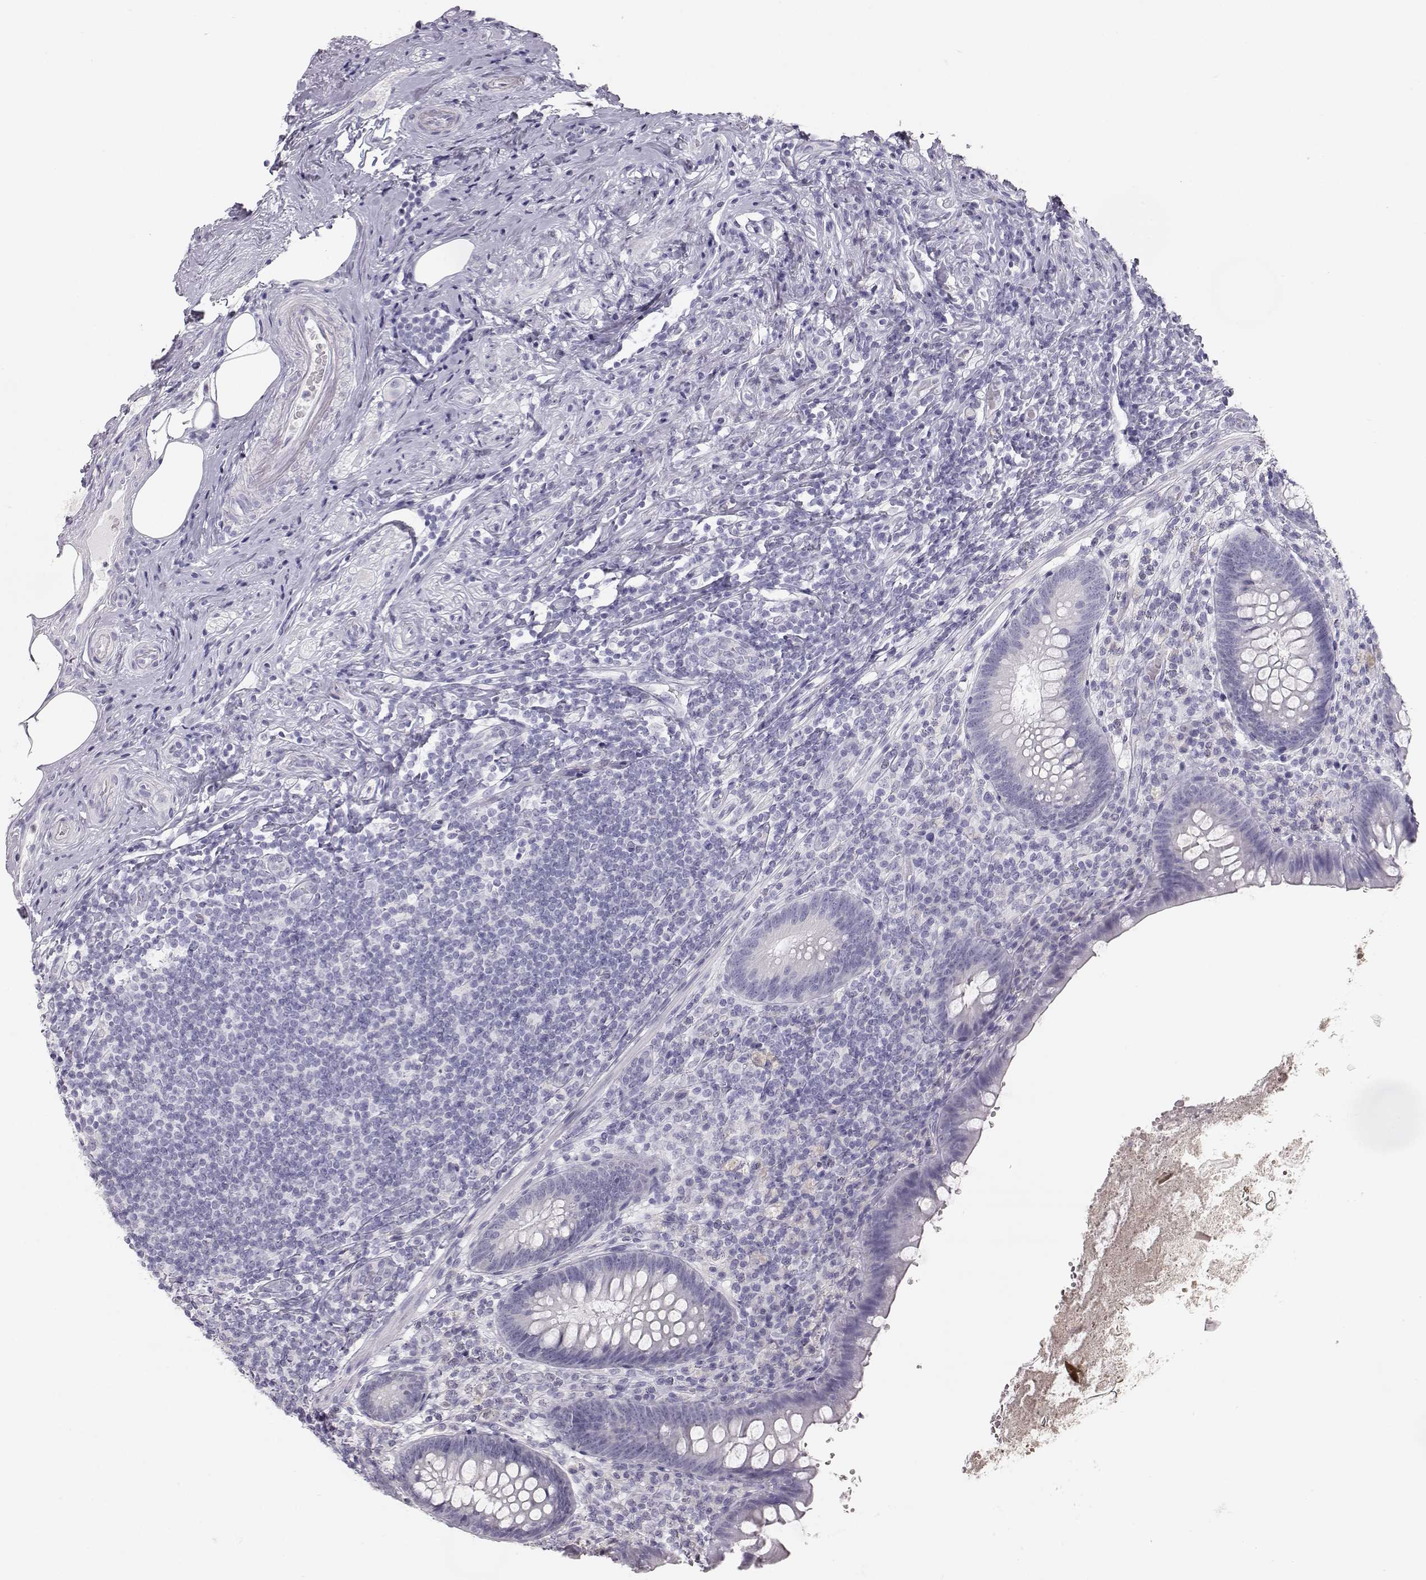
{"staining": {"intensity": "negative", "quantity": "none", "location": "none"}, "tissue": "appendix", "cell_type": "Glandular cells", "image_type": "normal", "snomed": [{"axis": "morphology", "description": "Normal tissue, NOS"}, {"axis": "topography", "description": "Appendix"}], "caption": "Immunohistochemistry of unremarkable human appendix reveals no positivity in glandular cells. The staining was performed using DAB (3,3'-diaminobenzidine) to visualize the protein expression in brown, while the nuclei were stained in blue with hematoxylin (Magnification: 20x).", "gene": "KRT31", "patient": {"sex": "male", "age": 47}}